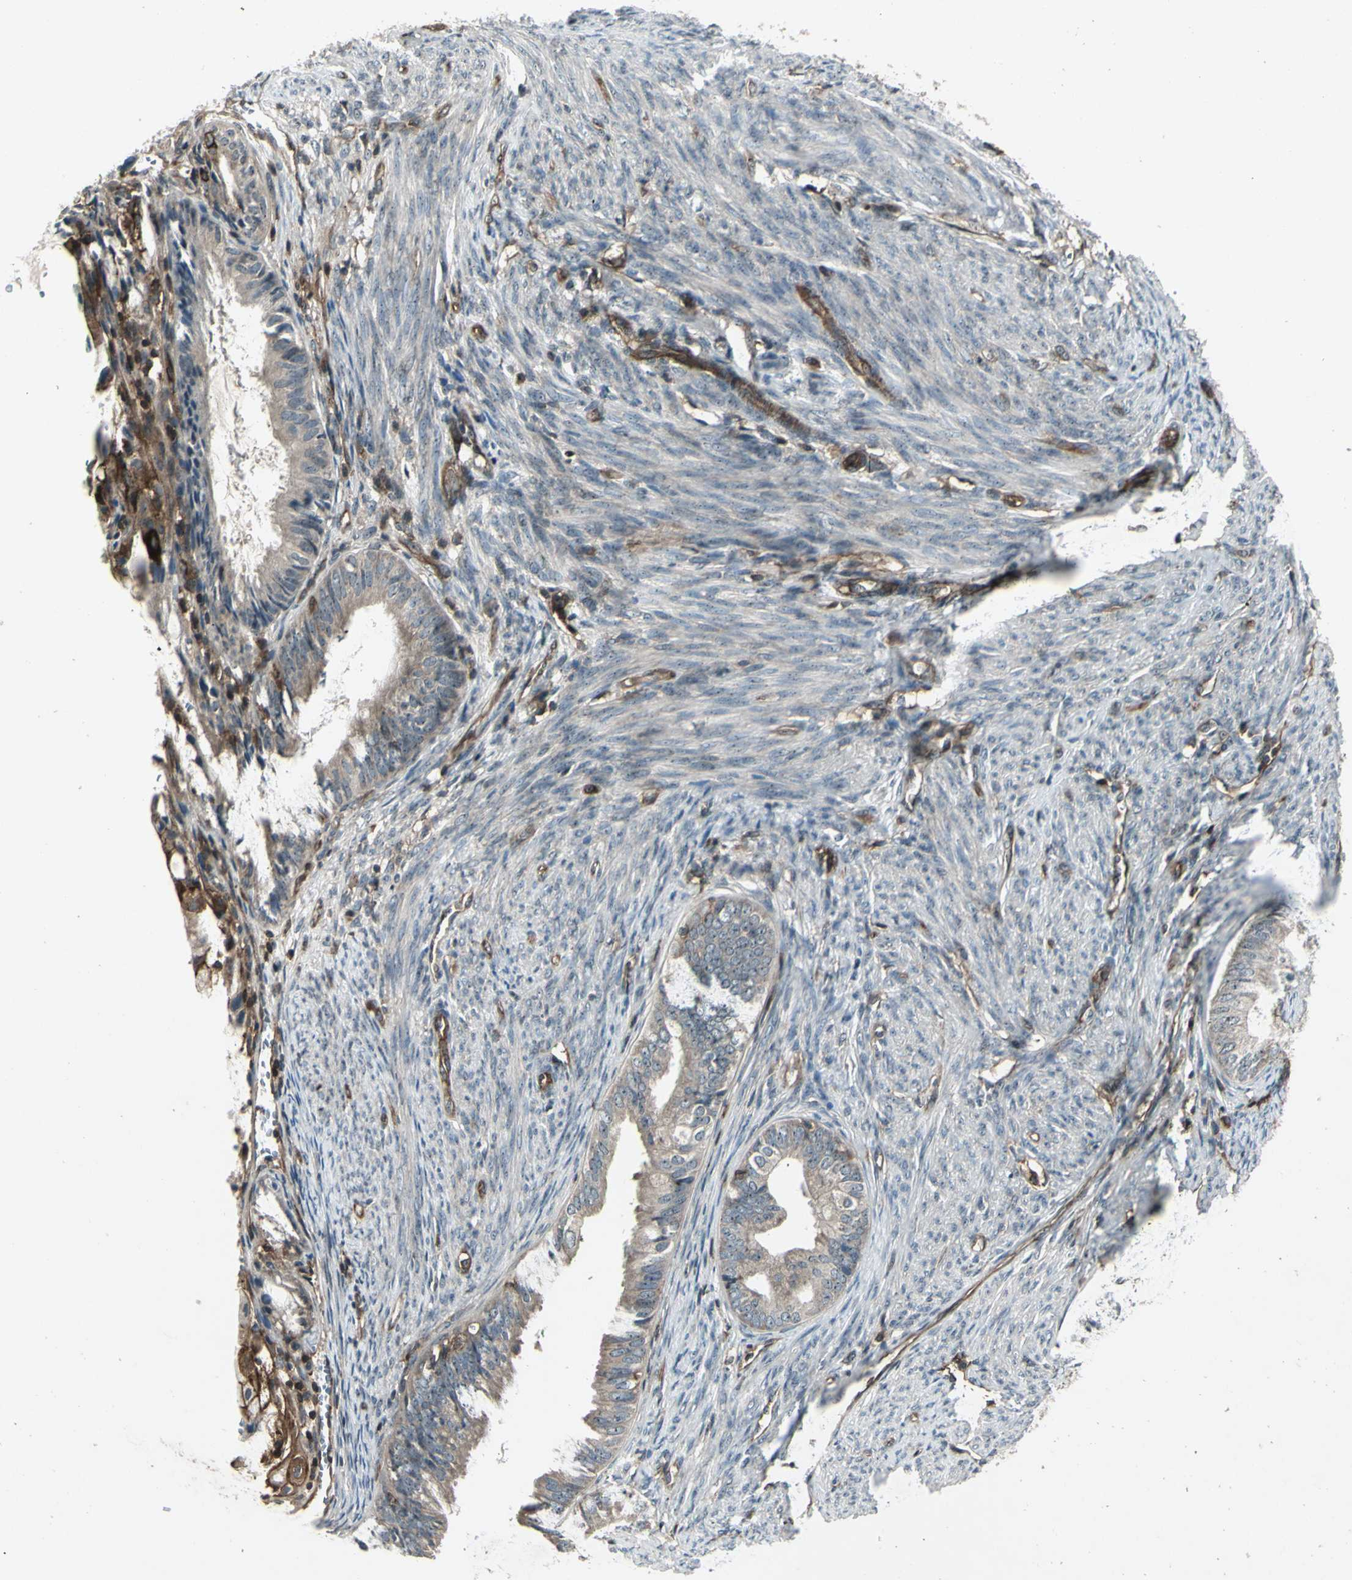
{"staining": {"intensity": "strong", "quantity": "<25%", "location": "cytoplasmic/membranous"}, "tissue": "endometrial cancer", "cell_type": "Tumor cells", "image_type": "cancer", "snomed": [{"axis": "morphology", "description": "Adenocarcinoma, NOS"}, {"axis": "topography", "description": "Endometrium"}], "caption": "Human adenocarcinoma (endometrial) stained for a protein (brown) demonstrates strong cytoplasmic/membranous positive expression in about <25% of tumor cells.", "gene": "FXYD5", "patient": {"sex": "female", "age": 86}}